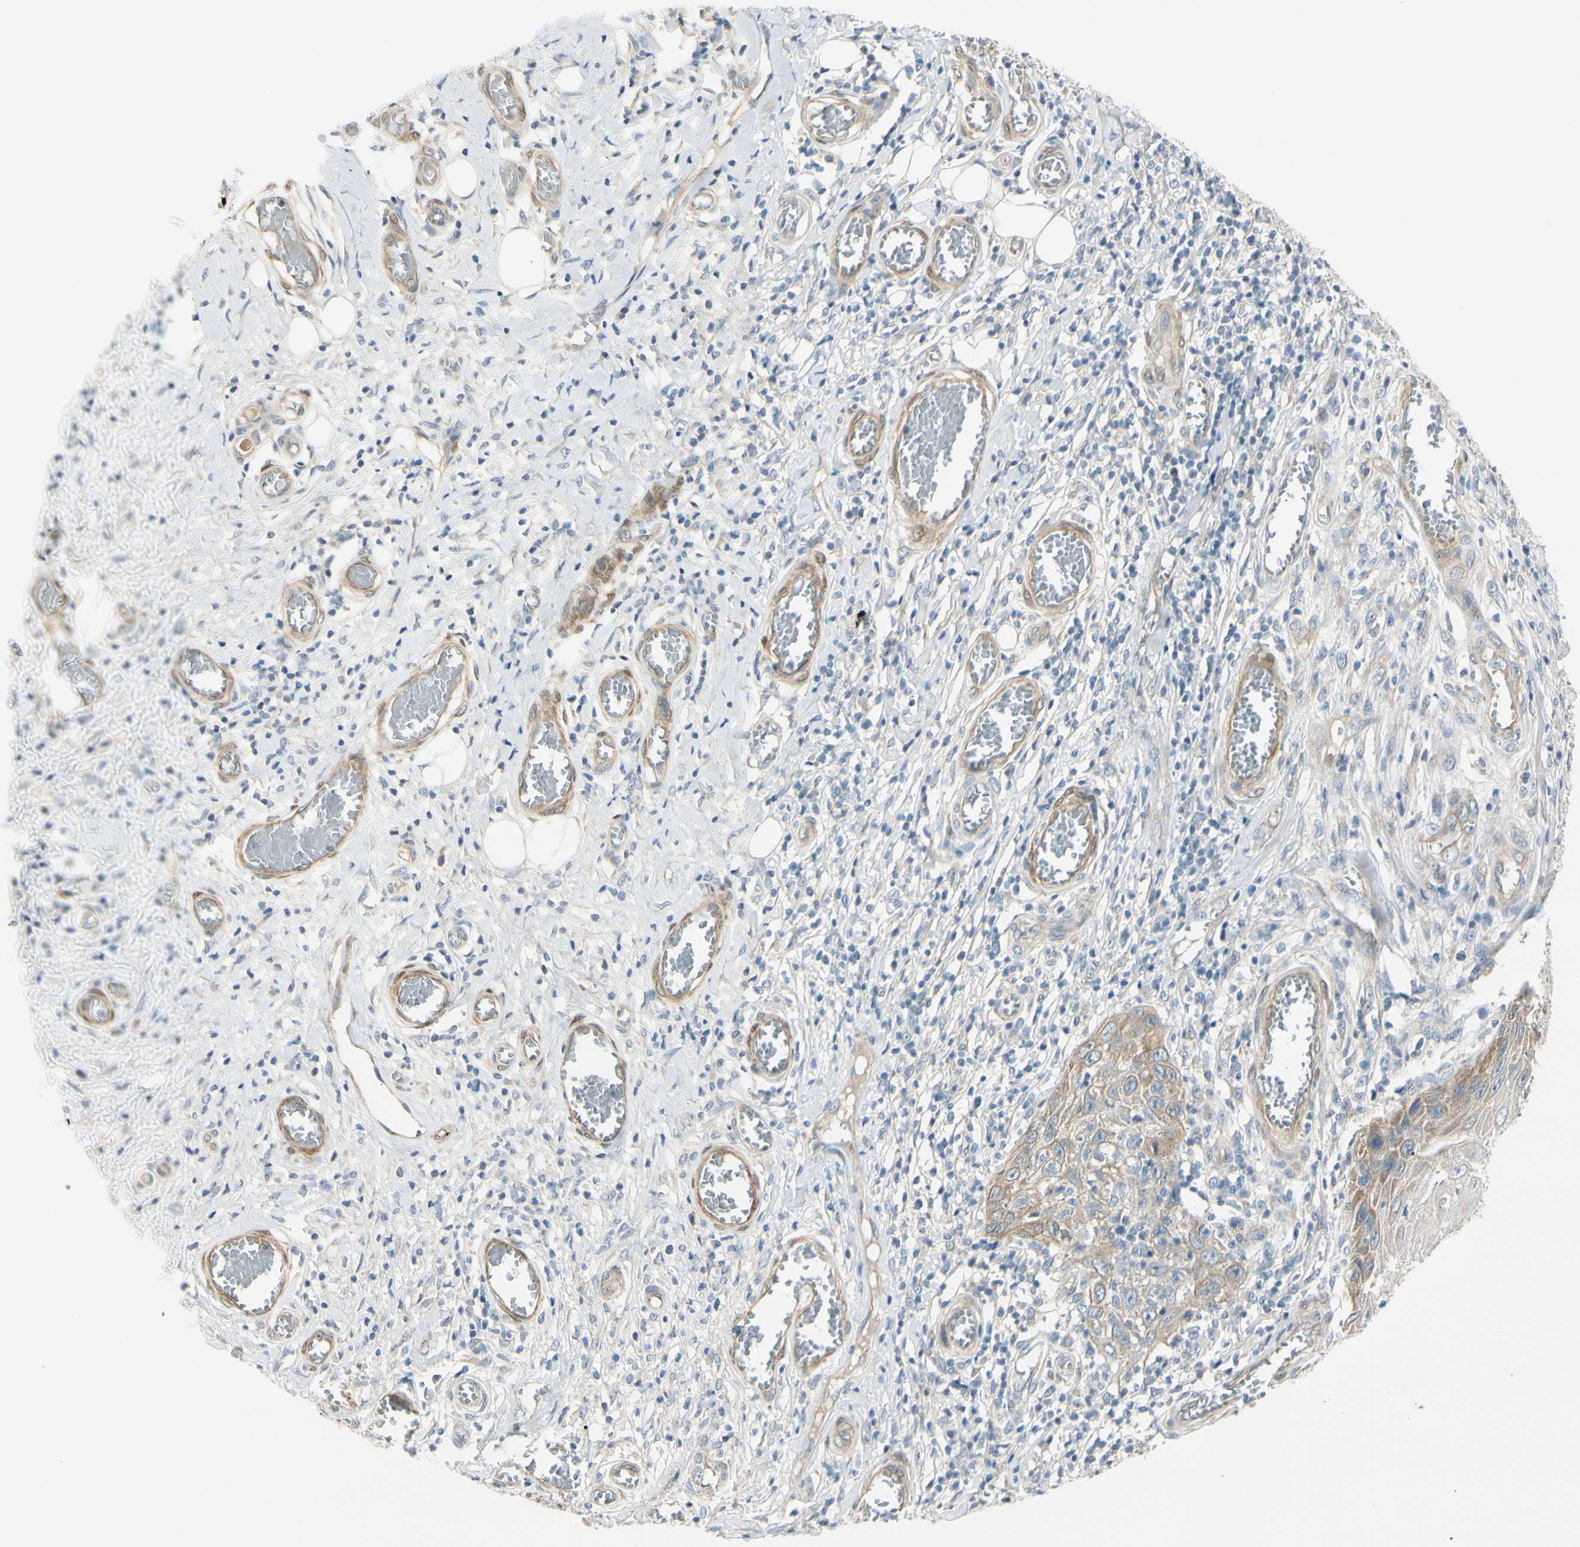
{"staining": {"intensity": "weak", "quantity": "25%-75%", "location": "cytoplasmic/membranous"}, "tissue": "skin cancer", "cell_type": "Tumor cells", "image_type": "cancer", "snomed": [{"axis": "morphology", "description": "Squamous cell carcinoma, NOS"}, {"axis": "topography", "description": "Skin"}], "caption": "Immunohistochemistry (IHC) image of human squamous cell carcinoma (skin) stained for a protein (brown), which shows low levels of weak cytoplasmic/membranous expression in about 25%-75% of tumor cells.", "gene": "FHL2", "patient": {"sex": "female", "age": 73}}